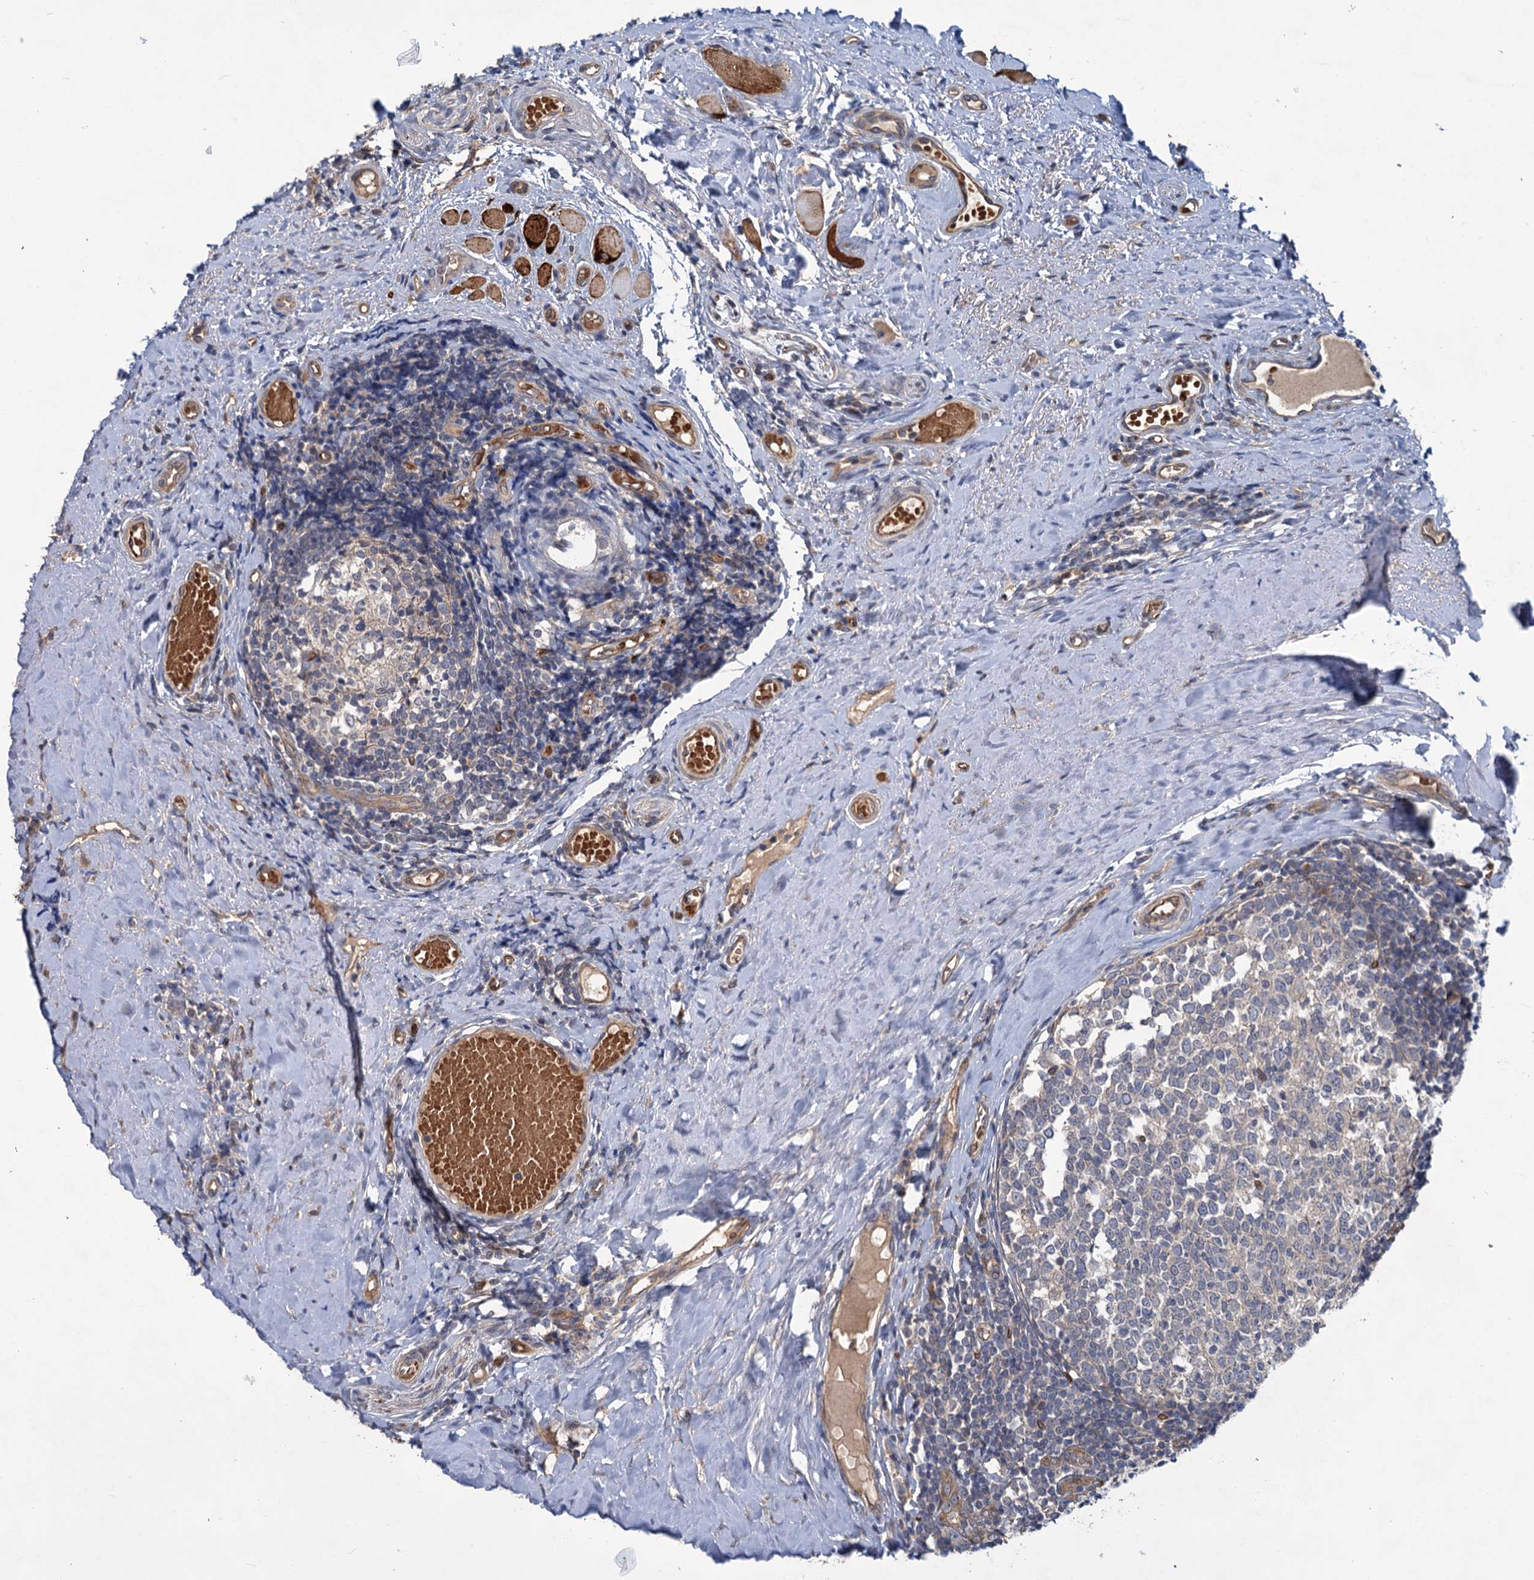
{"staining": {"intensity": "moderate", "quantity": "<25%", "location": "cytoplasmic/membranous"}, "tissue": "tonsil", "cell_type": "Germinal center cells", "image_type": "normal", "snomed": [{"axis": "morphology", "description": "Normal tissue, NOS"}, {"axis": "topography", "description": "Tonsil"}], "caption": "Moderate cytoplasmic/membranous protein expression is identified in approximately <25% of germinal center cells in tonsil.", "gene": "PKN2", "patient": {"sex": "female", "age": 19}}